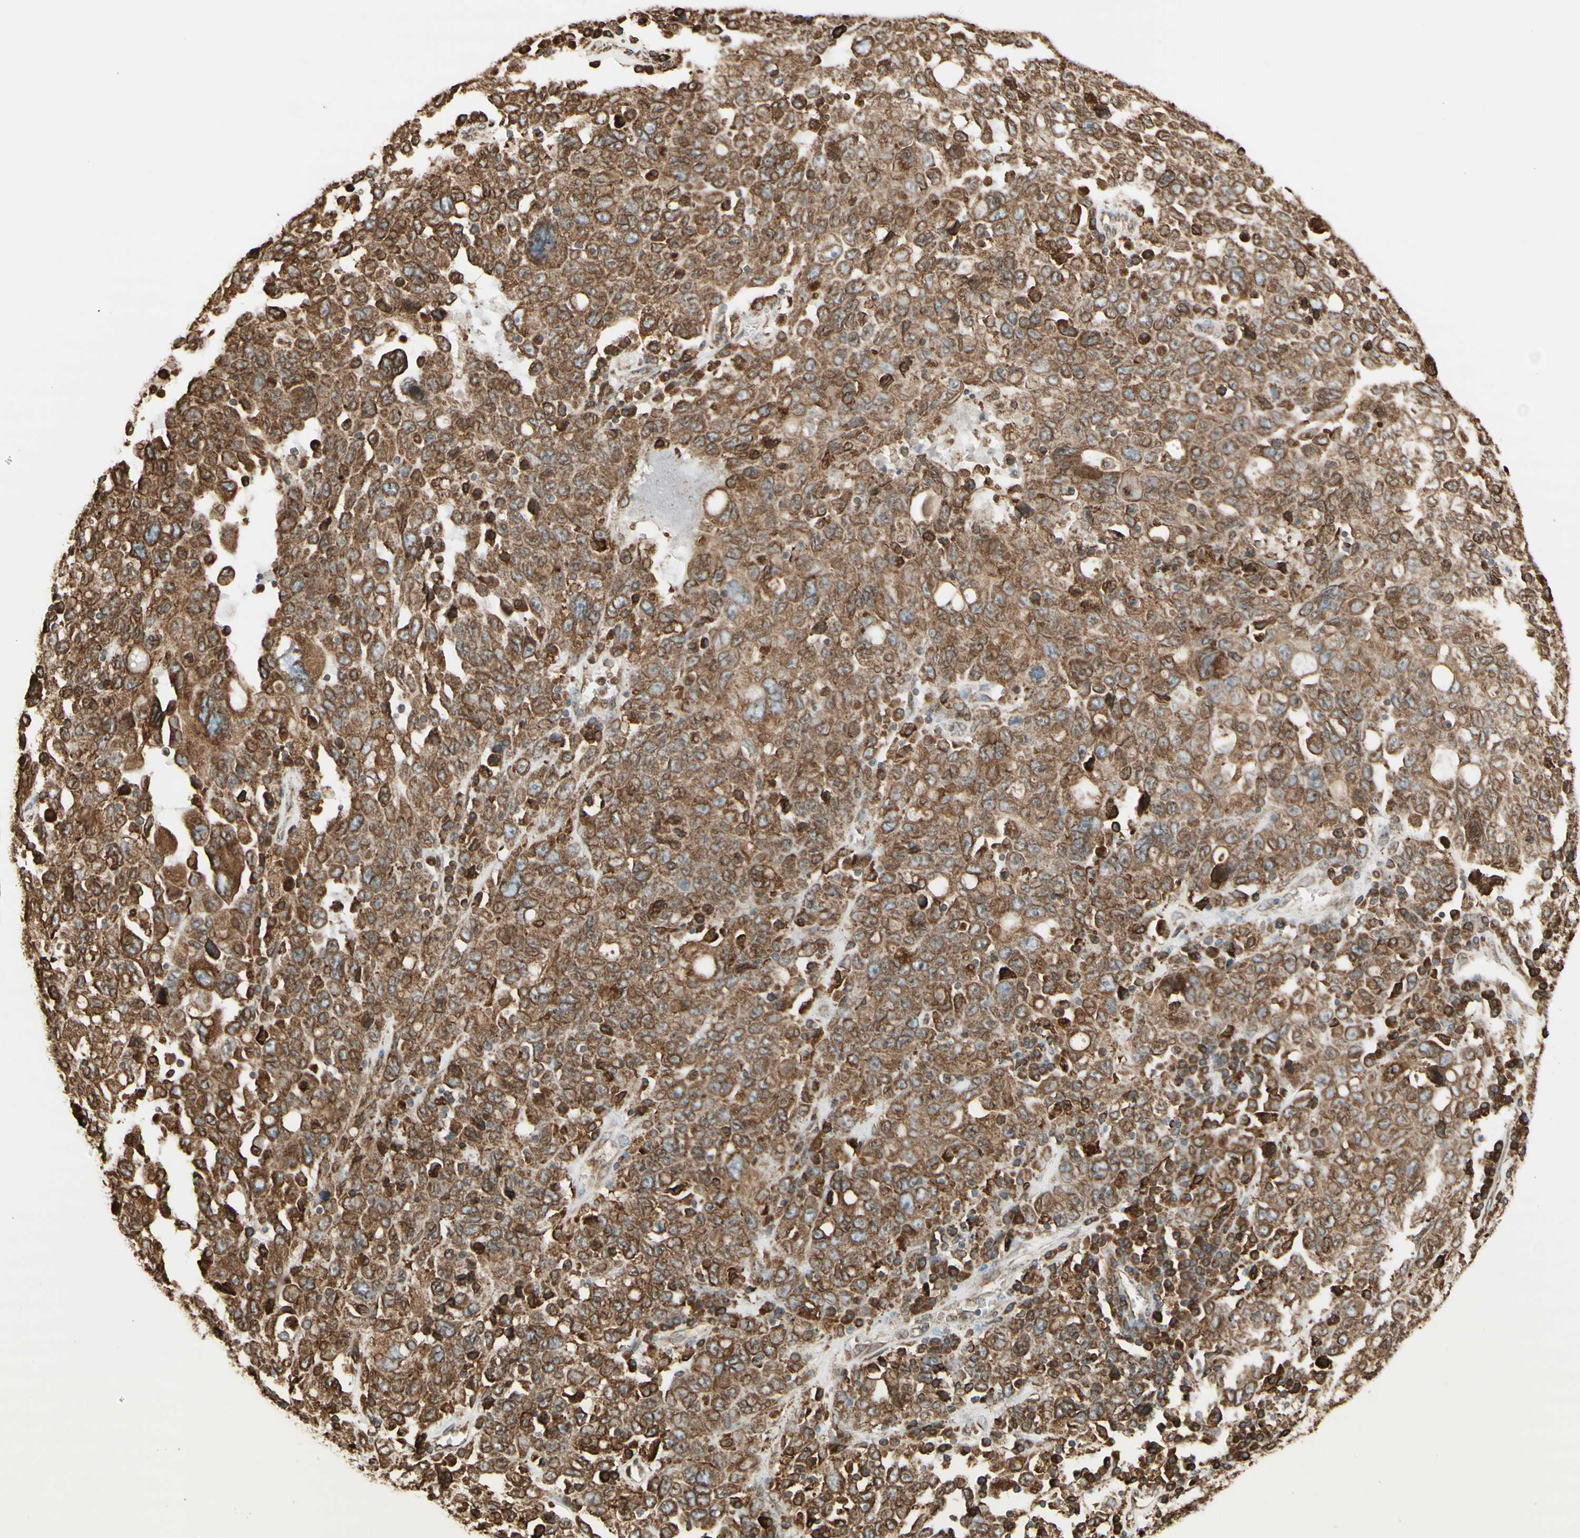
{"staining": {"intensity": "moderate", "quantity": ">75%", "location": "cytoplasmic/membranous"}, "tissue": "ovarian cancer", "cell_type": "Tumor cells", "image_type": "cancer", "snomed": [{"axis": "morphology", "description": "Carcinoma, endometroid"}, {"axis": "topography", "description": "Ovary"}], "caption": "Endometroid carcinoma (ovarian) was stained to show a protein in brown. There is medium levels of moderate cytoplasmic/membranous positivity in about >75% of tumor cells.", "gene": "CANX", "patient": {"sex": "female", "age": 62}}